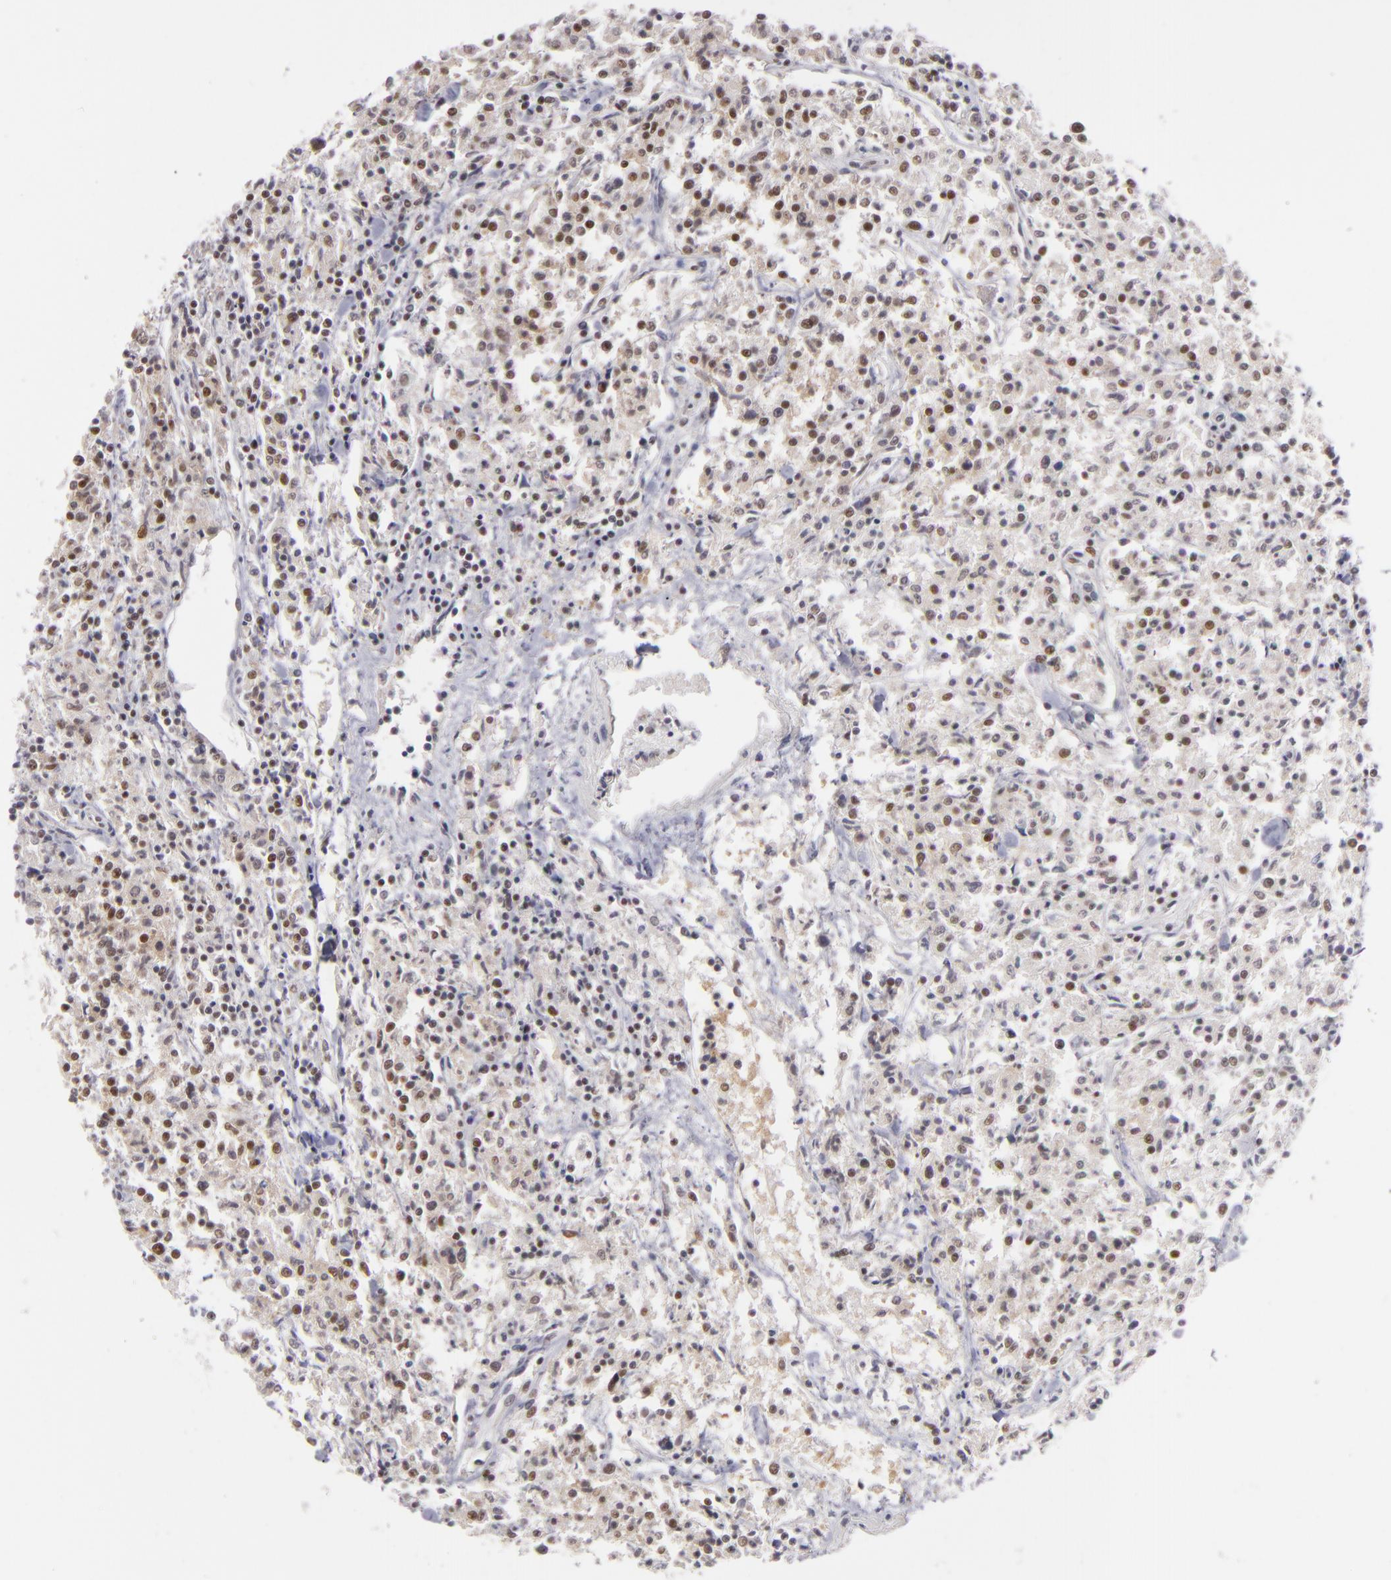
{"staining": {"intensity": "moderate", "quantity": "25%-75%", "location": "nuclear"}, "tissue": "lymphoma", "cell_type": "Tumor cells", "image_type": "cancer", "snomed": [{"axis": "morphology", "description": "Malignant lymphoma, non-Hodgkin's type, Low grade"}, {"axis": "topography", "description": "Small intestine"}], "caption": "Protein analysis of lymphoma tissue displays moderate nuclear expression in about 25%-75% of tumor cells.", "gene": "DAXX", "patient": {"sex": "female", "age": 59}}